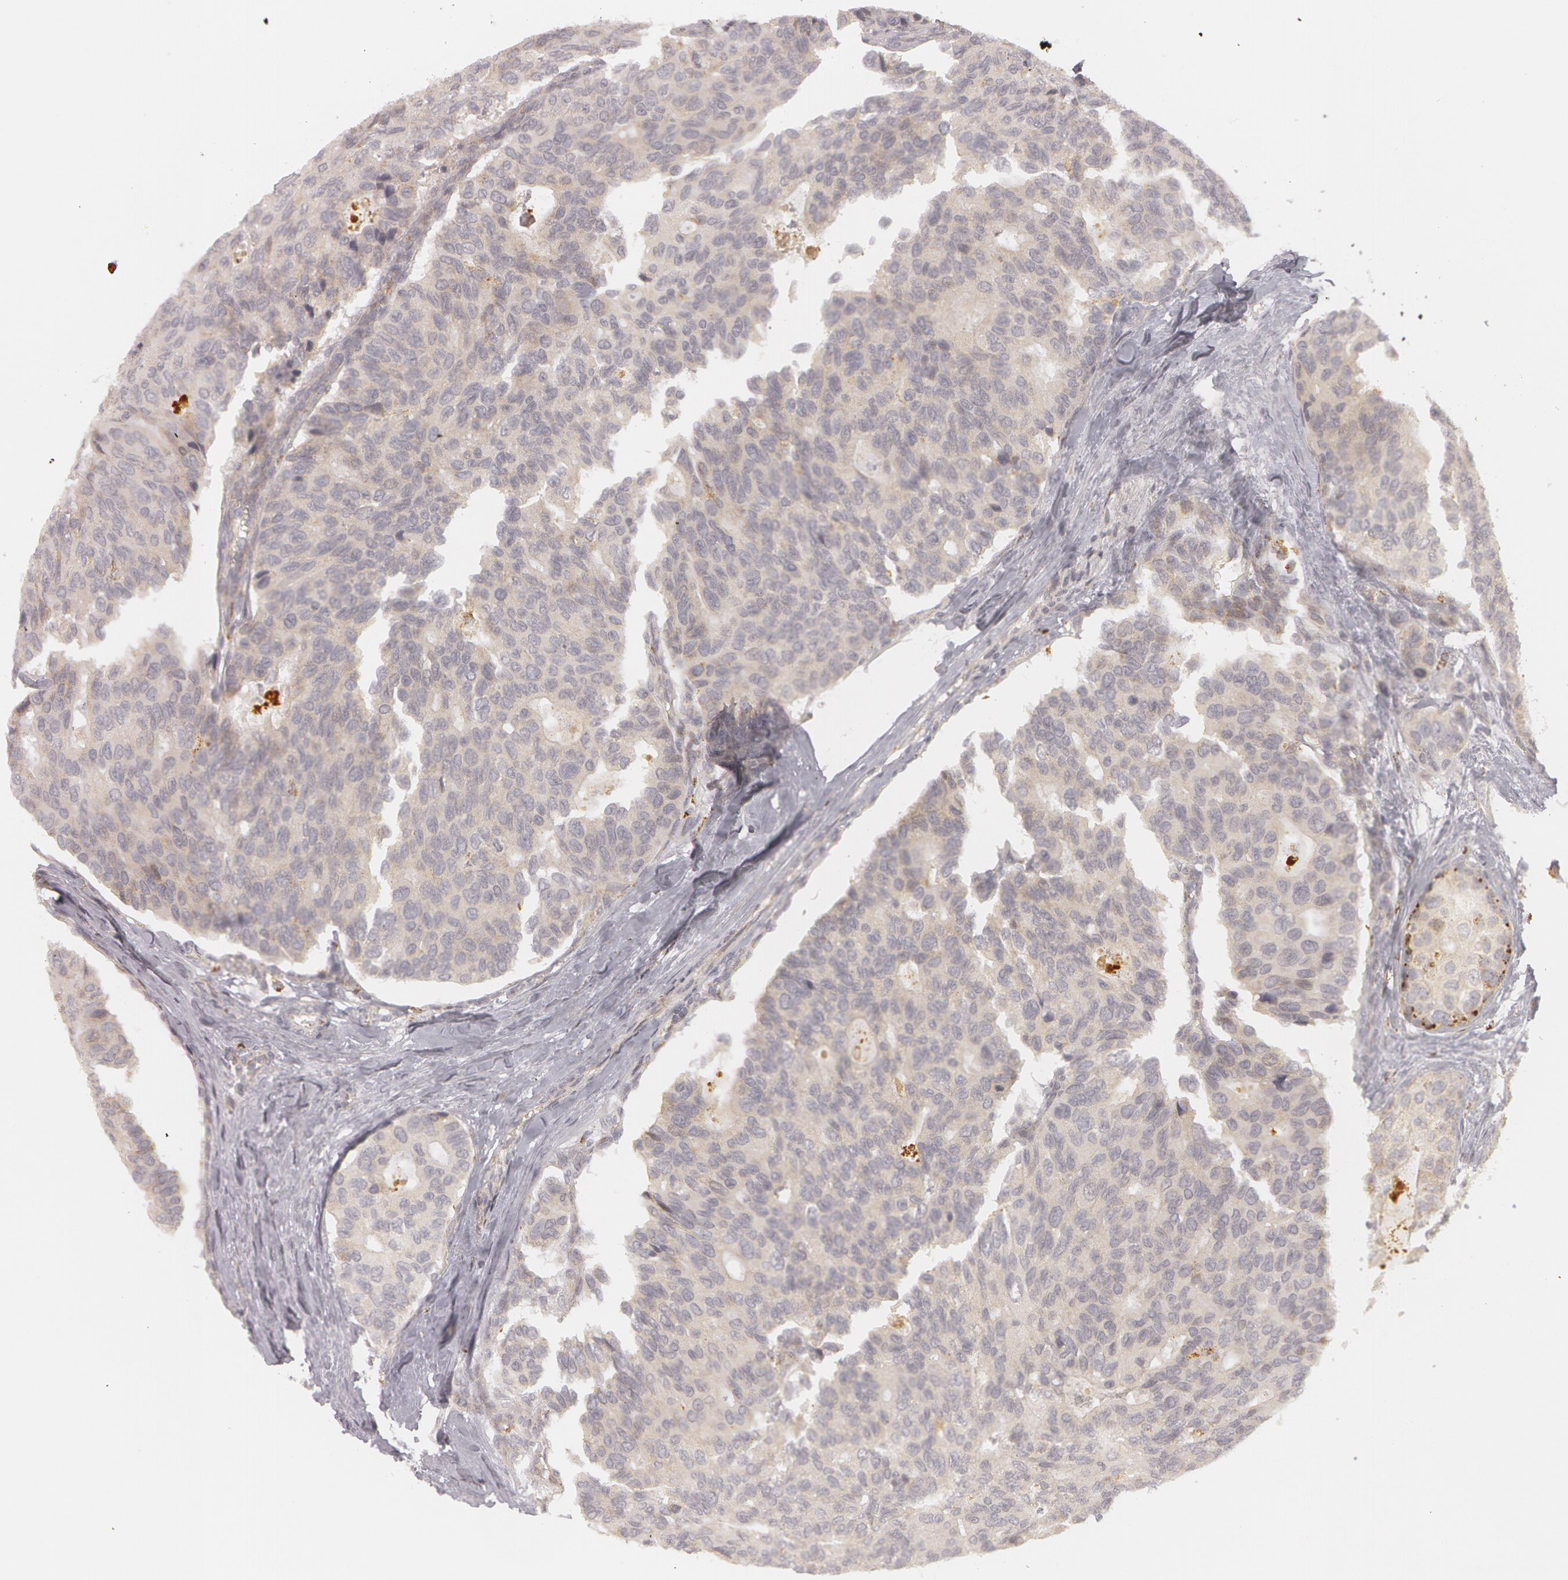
{"staining": {"intensity": "moderate", "quantity": "25%-75%", "location": "cytoplasmic/membranous"}, "tissue": "breast cancer", "cell_type": "Tumor cells", "image_type": "cancer", "snomed": [{"axis": "morphology", "description": "Duct carcinoma"}, {"axis": "topography", "description": "Breast"}], "caption": "Infiltrating ductal carcinoma (breast) stained for a protein reveals moderate cytoplasmic/membranous positivity in tumor cells.", "gene": "C7", "patient": {"sex": "female", "age": 69}}